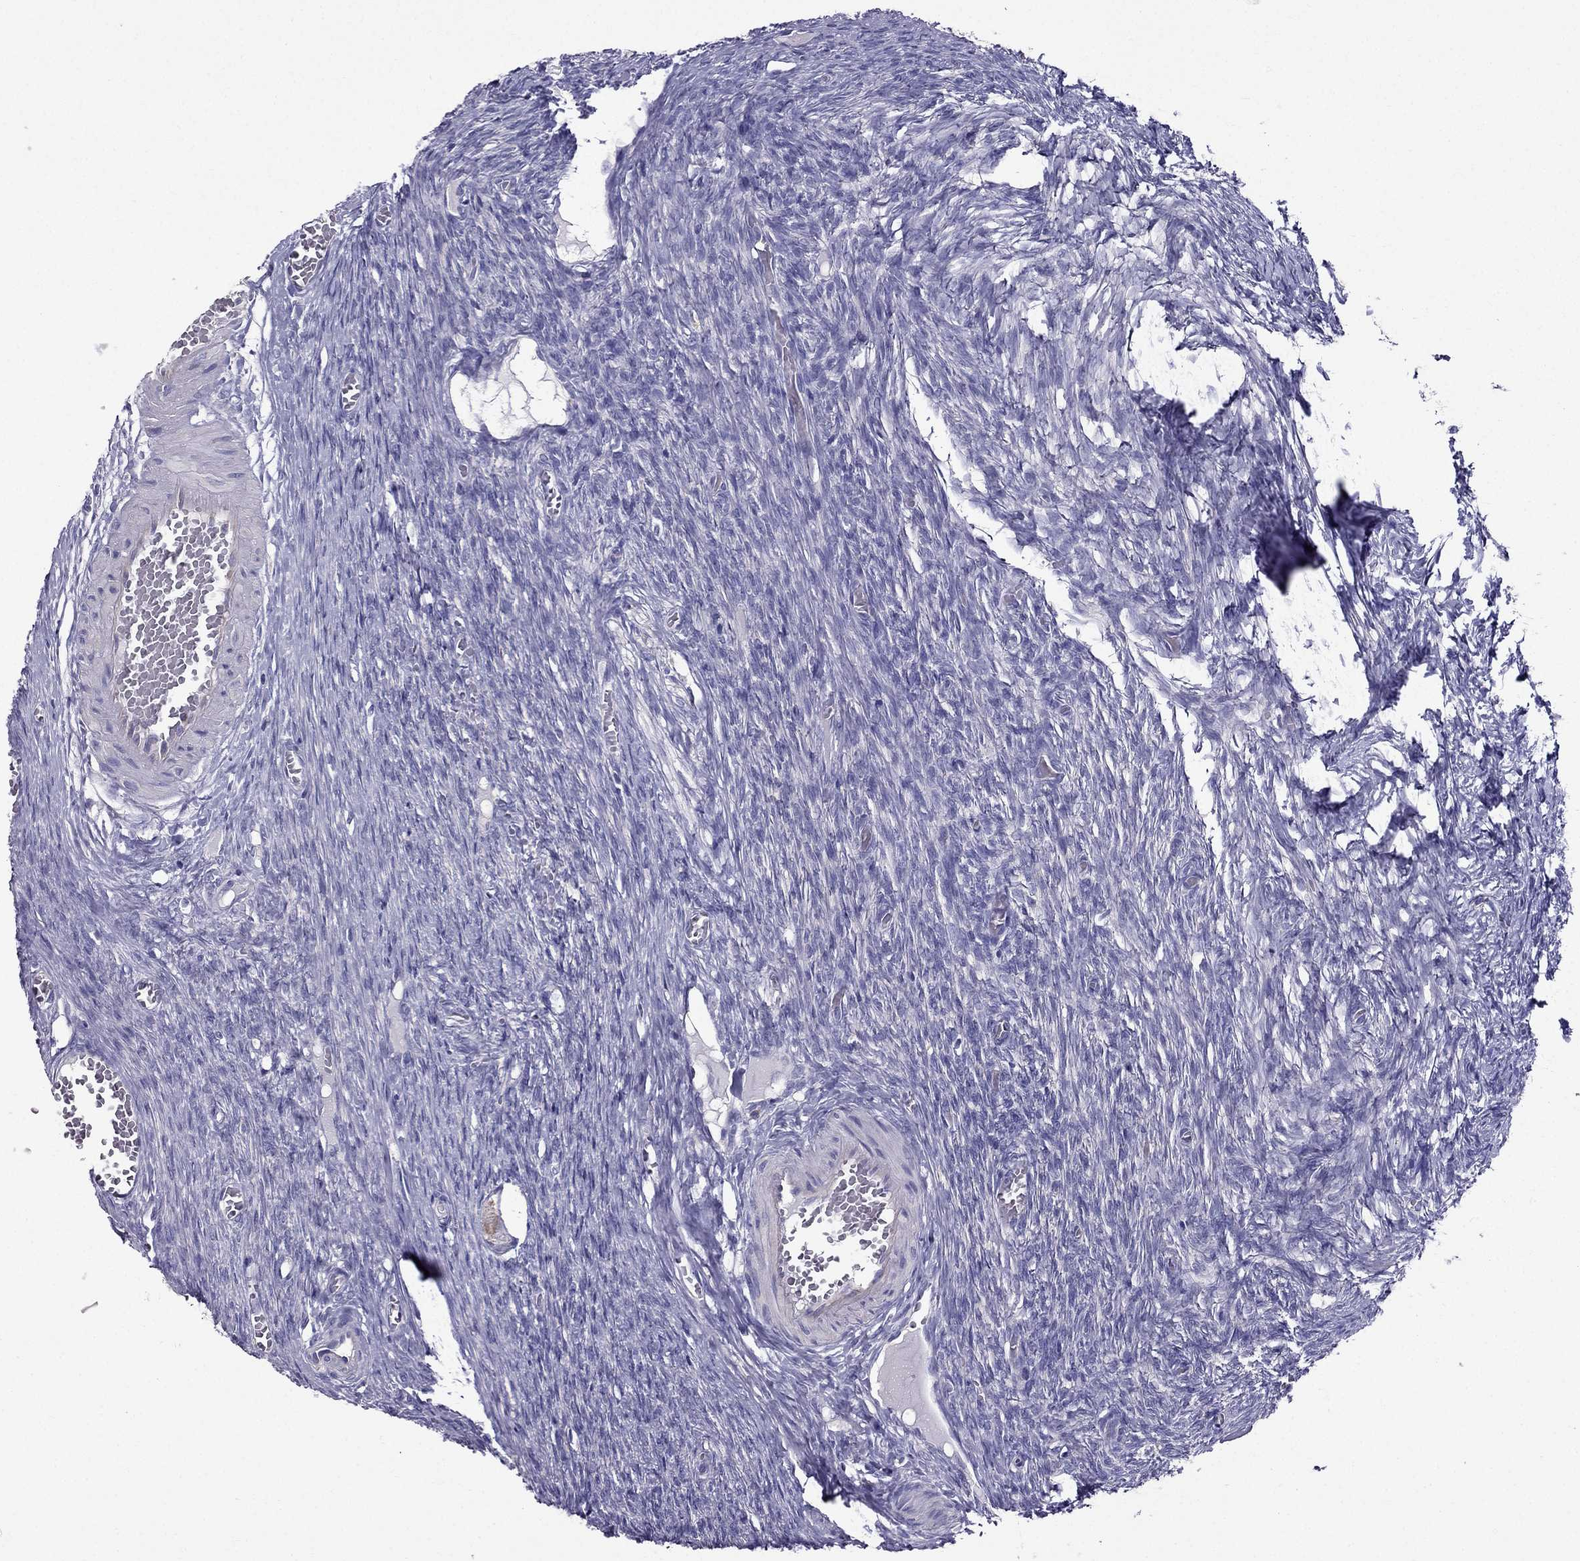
{"staining": {"intensity": "moderate", "quantity": ">75%", "location": "cytoplasmic/membranous"}, "tissue": "ovary", "cell_type": "Follicle cells", "image_type": "normal", "snomed": [{"axis": "morphology", "description": "Normal tissue, NOS"}, {"axis": "topography", "description": "Ovary"}], "caption": "Human ovary stained for a protein (brown) shows moderate cytoplasmic/membranous positive expression in about >75% of follicle cells.", "gene": "AAK1", "patient": {"sex": "female", "age": 27}}